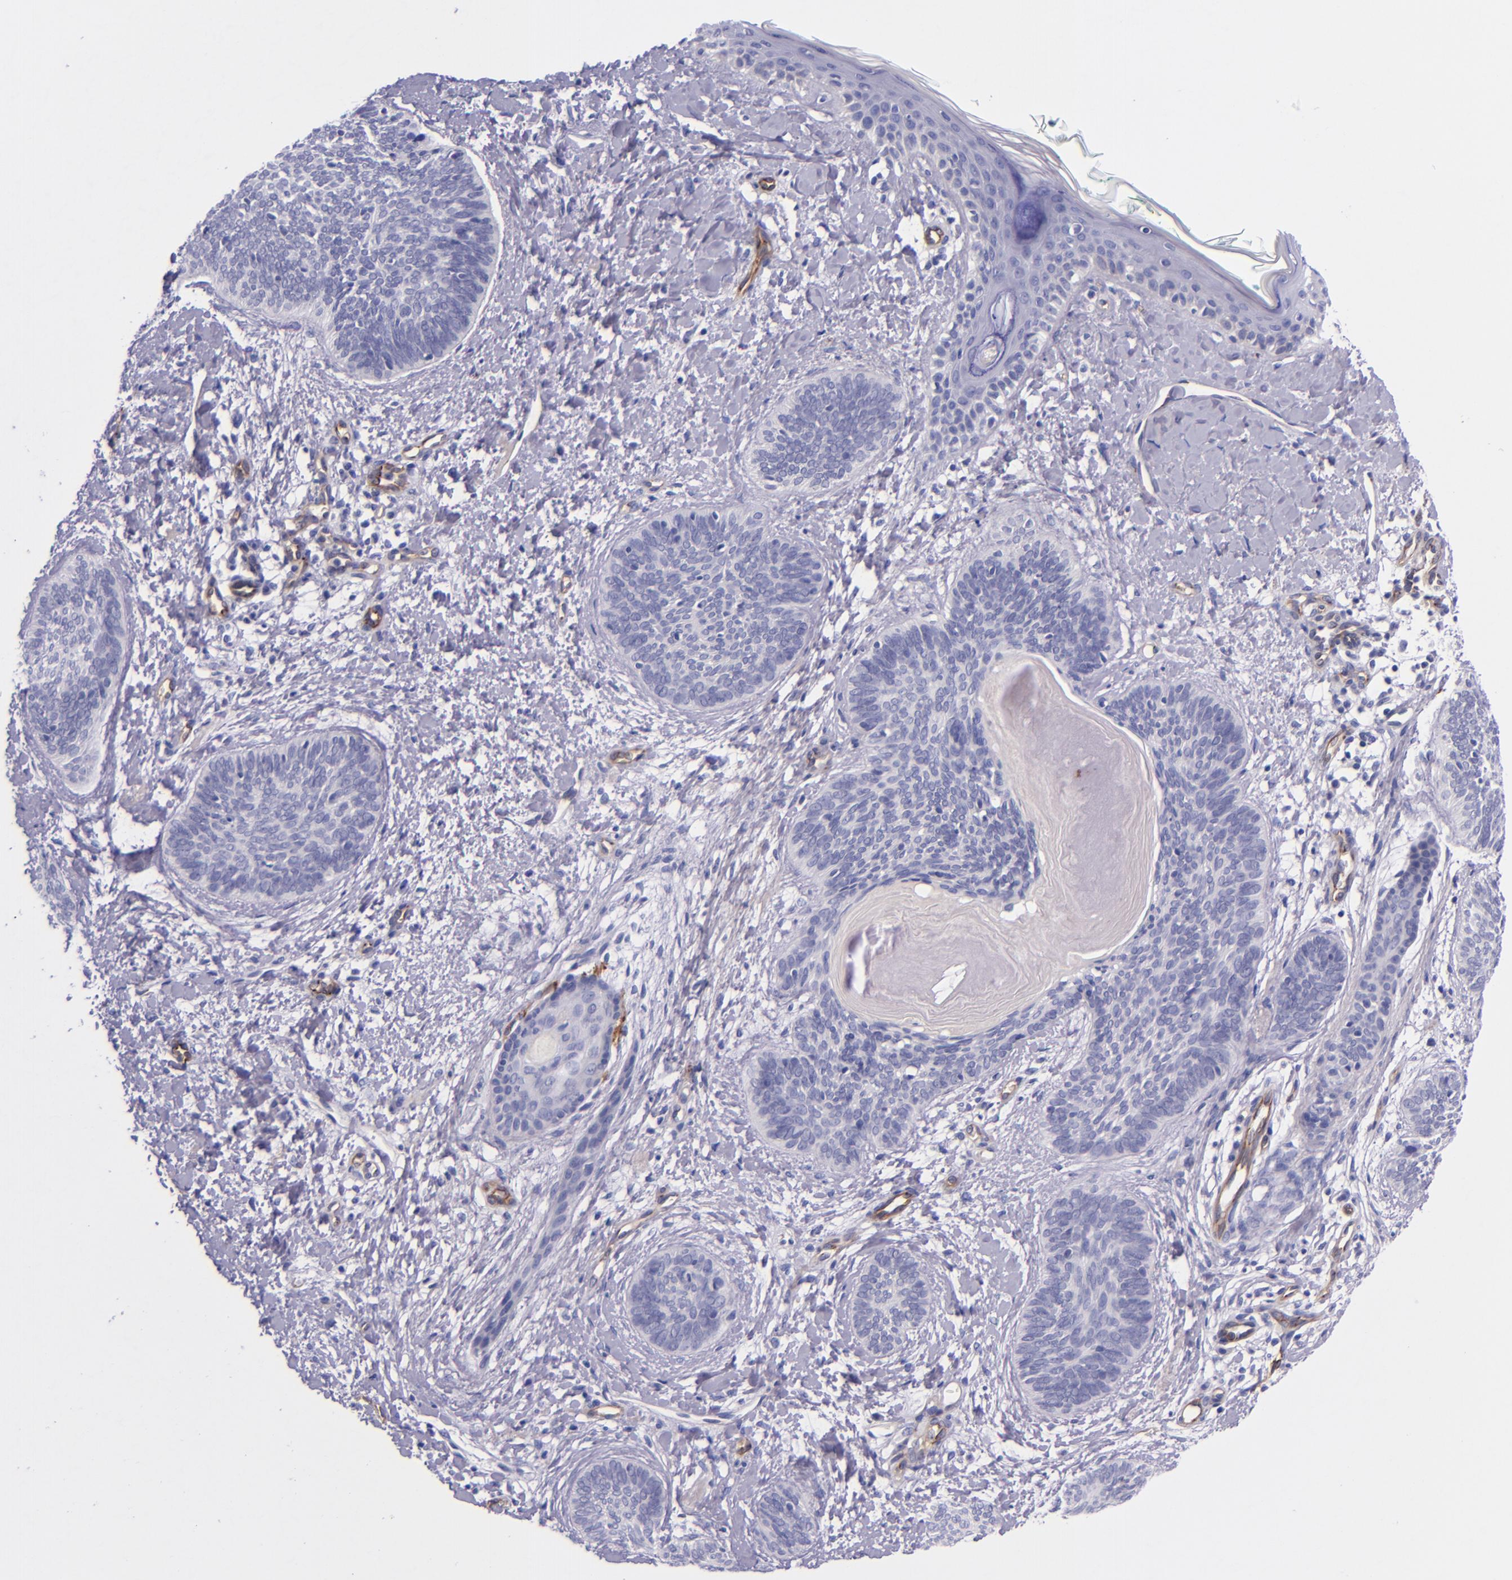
{"staining": {"intensity": "negative", "quantity": "none", "location": "none"}, "tissue": "skin cancer", "cell_type": "Tumor cells", "image_type": "cancer", "snomed": [{"axis": "morphology", "description": "Basal cell carcinoma"}, {"axis": "topography", "description": "Skin"}], "caption": "Human skin cancer (basal cell carcinoma) stained for a protein using immunohistochemistry displays no staining in tumor cells.", "gene": "NOS3", "patient": {"sex": "female", "age": 81}}